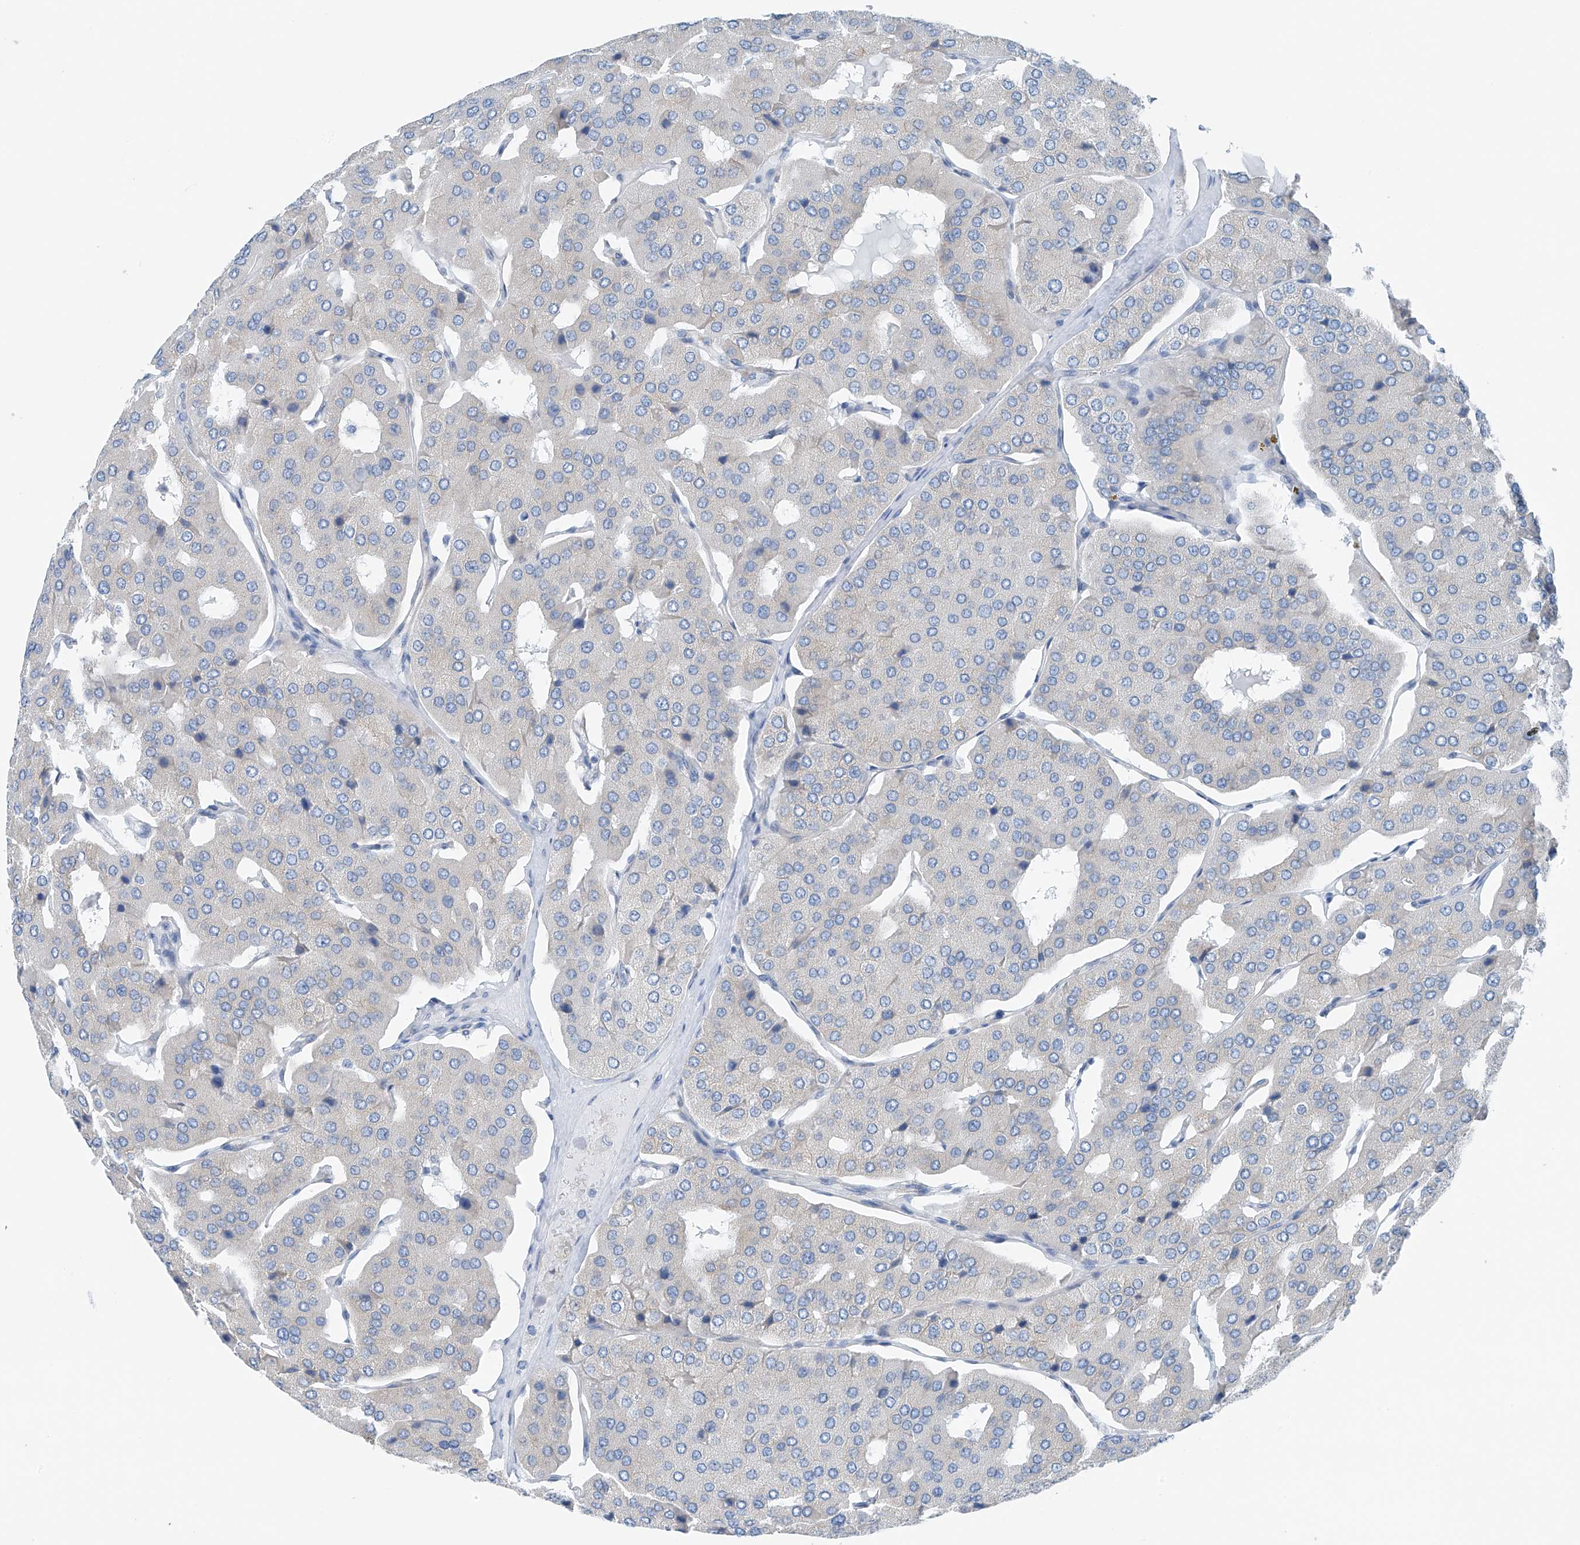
{"staining": {"intensity": "negative", "quantity": "none", "location": "none"}, "tissue": "parathyroid gland", "cell_type": "Glandular cells", "image_type": "normal", "snomed": [{"axis": "morphology", "description": "Normal tissue, NOS"}, {"axis": "morphology", "description": "Adenoma, NOS"}, {"axis": "topography", "description": "Parathyroid gland"}], "caption": "The histopathology image demonstrates no staining of glandular cells in benign parathyroid gland. (DAB immunohistochemistry visualized using brightfield microscopy, high magnification).", "gene": "RCN2", "patient": {"sex": "female", "age": 86}}